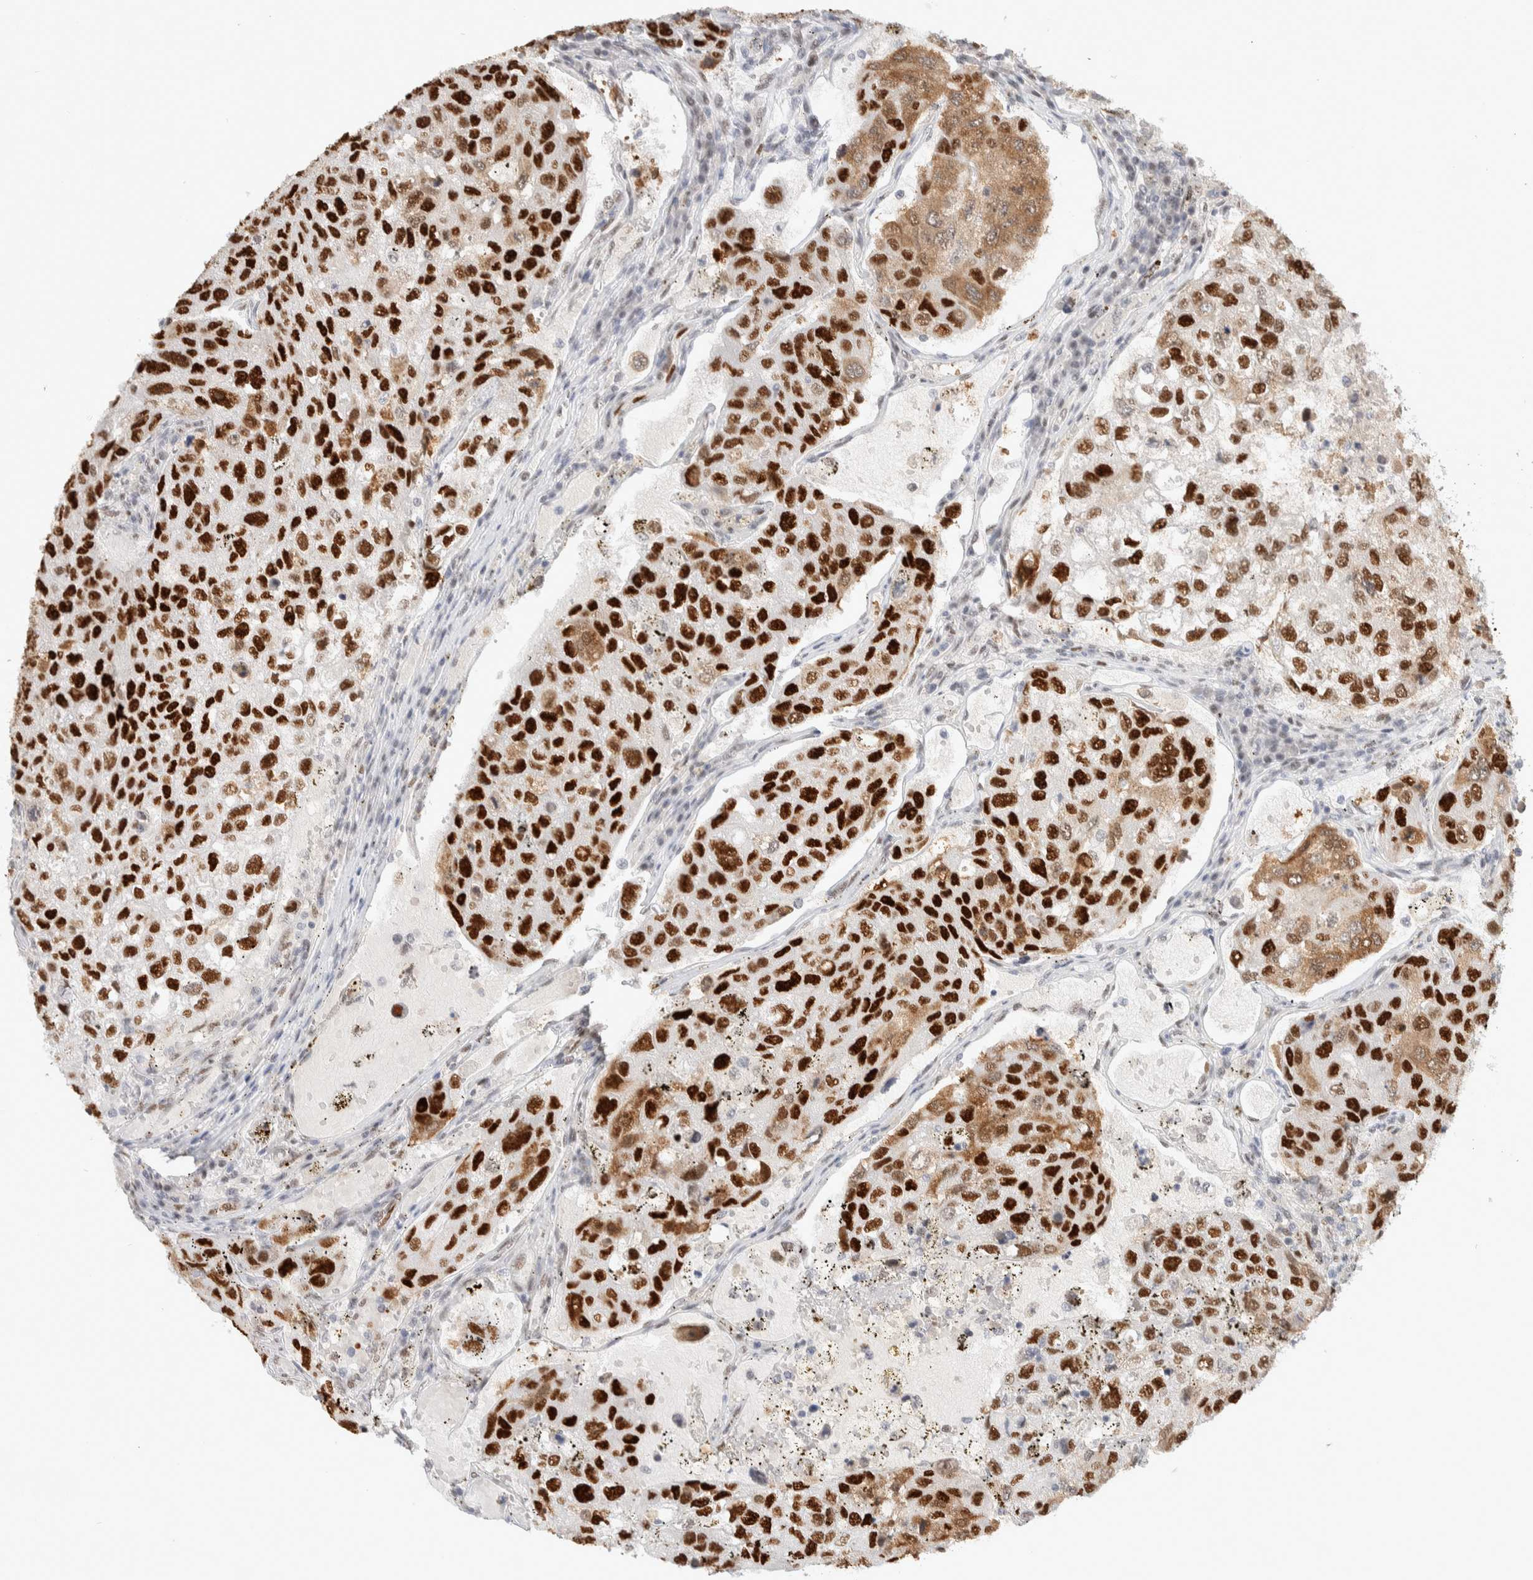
{"staining": {"intensity": "strong", "quantity": ">75%", "location": "cytoplasmic/membranous,nuclear"}, "tissue": "urothelial cancer", "cell_type": "Tumor cells", "image_type": "cancer", "snomed": [{"axis": "morphology", "description": "Urothelial carcinoma, High grade"}, {"axis": "topography", "description": "Lymph node"}, {"axis": "topography", "description": "Urinary bladder"}], "caption": "Immunohistochemical staining of human urothelial cancer displays high levels of strong cytoplasmic/membranous and nuclear protein expression in about >75% of tumor cells.", "gene": "PUS7", "patient": {"sex": "male", "age": 51}}